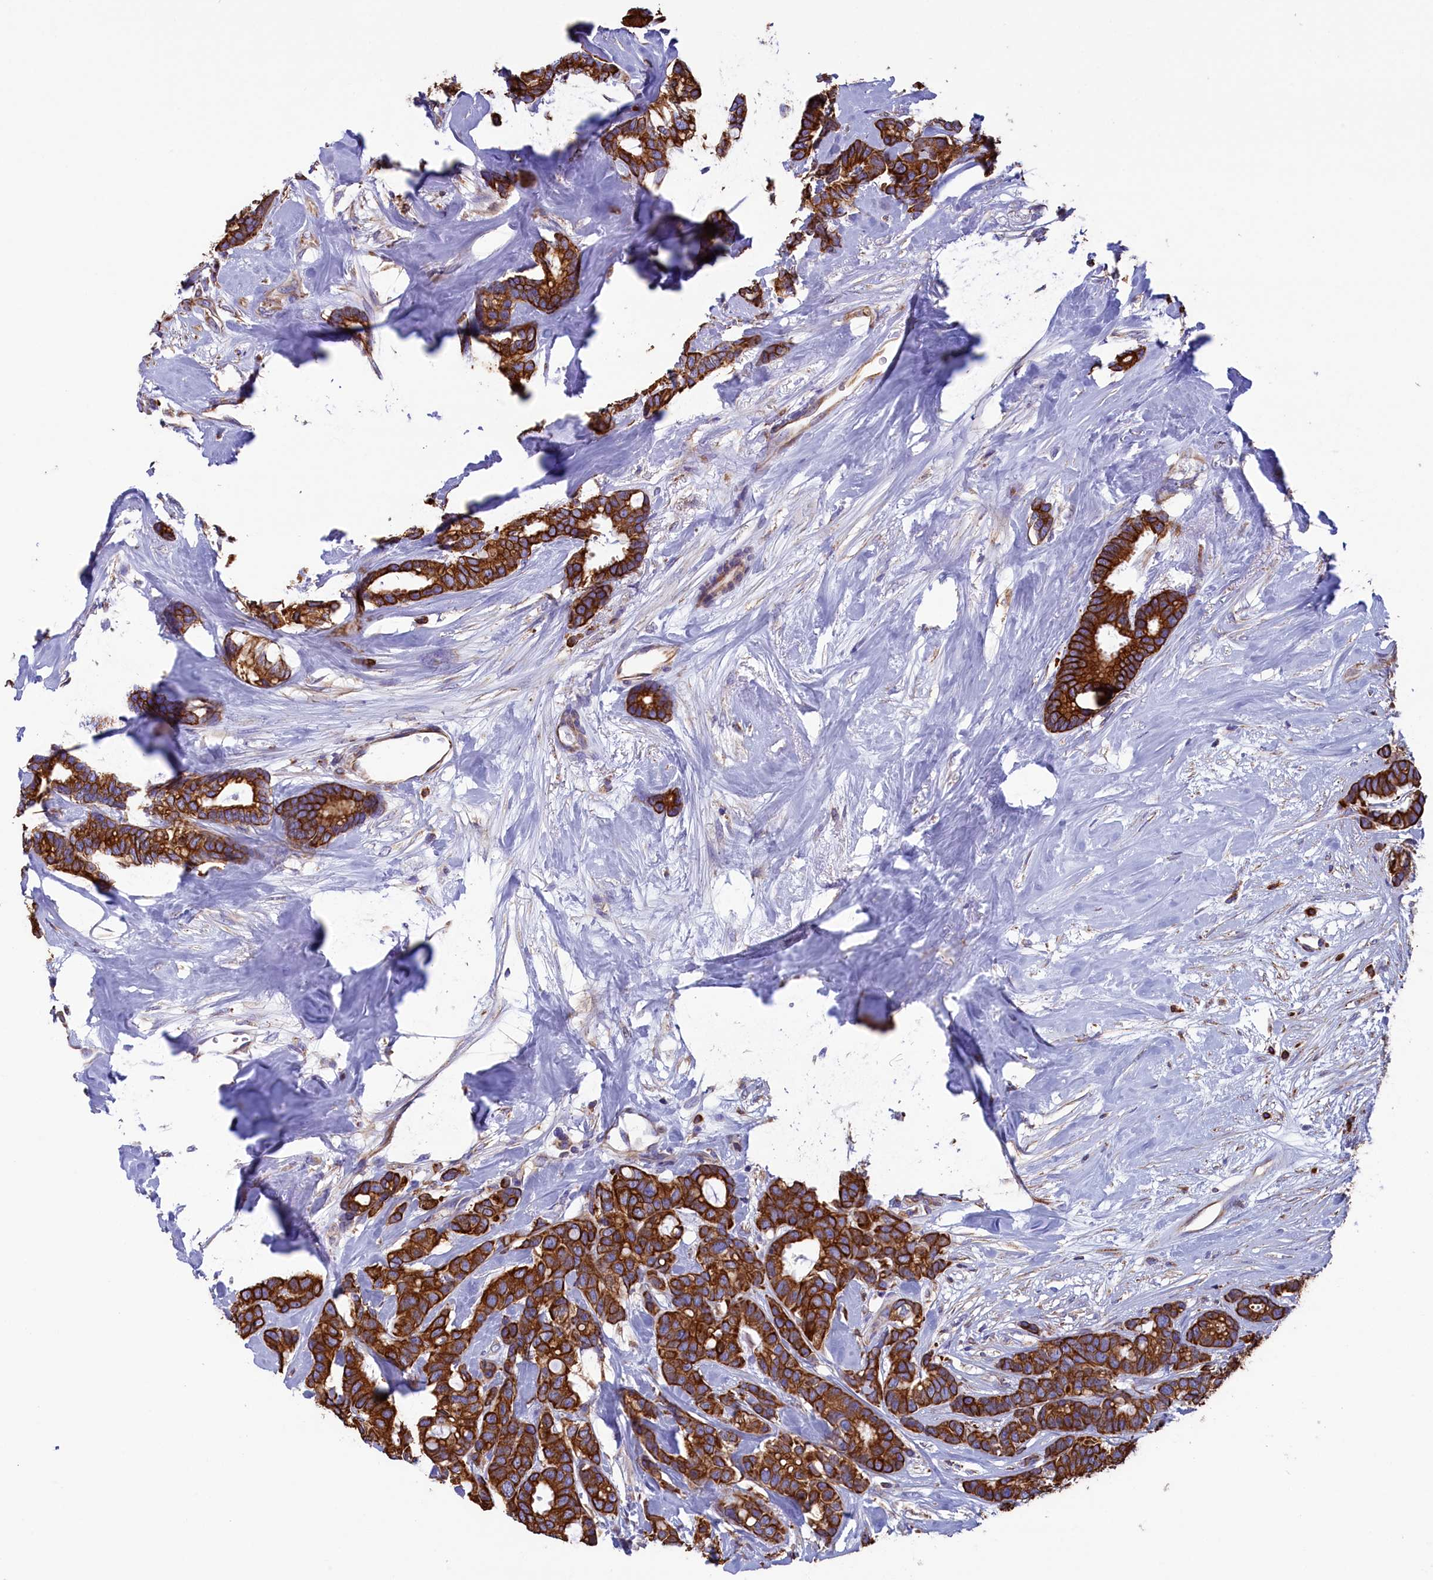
{"staining": {"intensity": "strong", "quantity": ">75%", "location": "cytoplasmic/membranous"}, "tissue": "breast cancer", "cell_type": "Tumor cells", "image_type": "cancer", "snomed": [{"axis": "morphology", "description": "Duct carcinoma"}, {"axis": "topography", "description": "Breast"}], "caption": "This photomicrograph shows IHC staining of breast infiltrating ductal carcinoma, with high strong cytoplasmic/membranous expression in approximately >75% of tumor cells.", "gene": "GATB", "patient": {"sex": "female", "age": 87}}